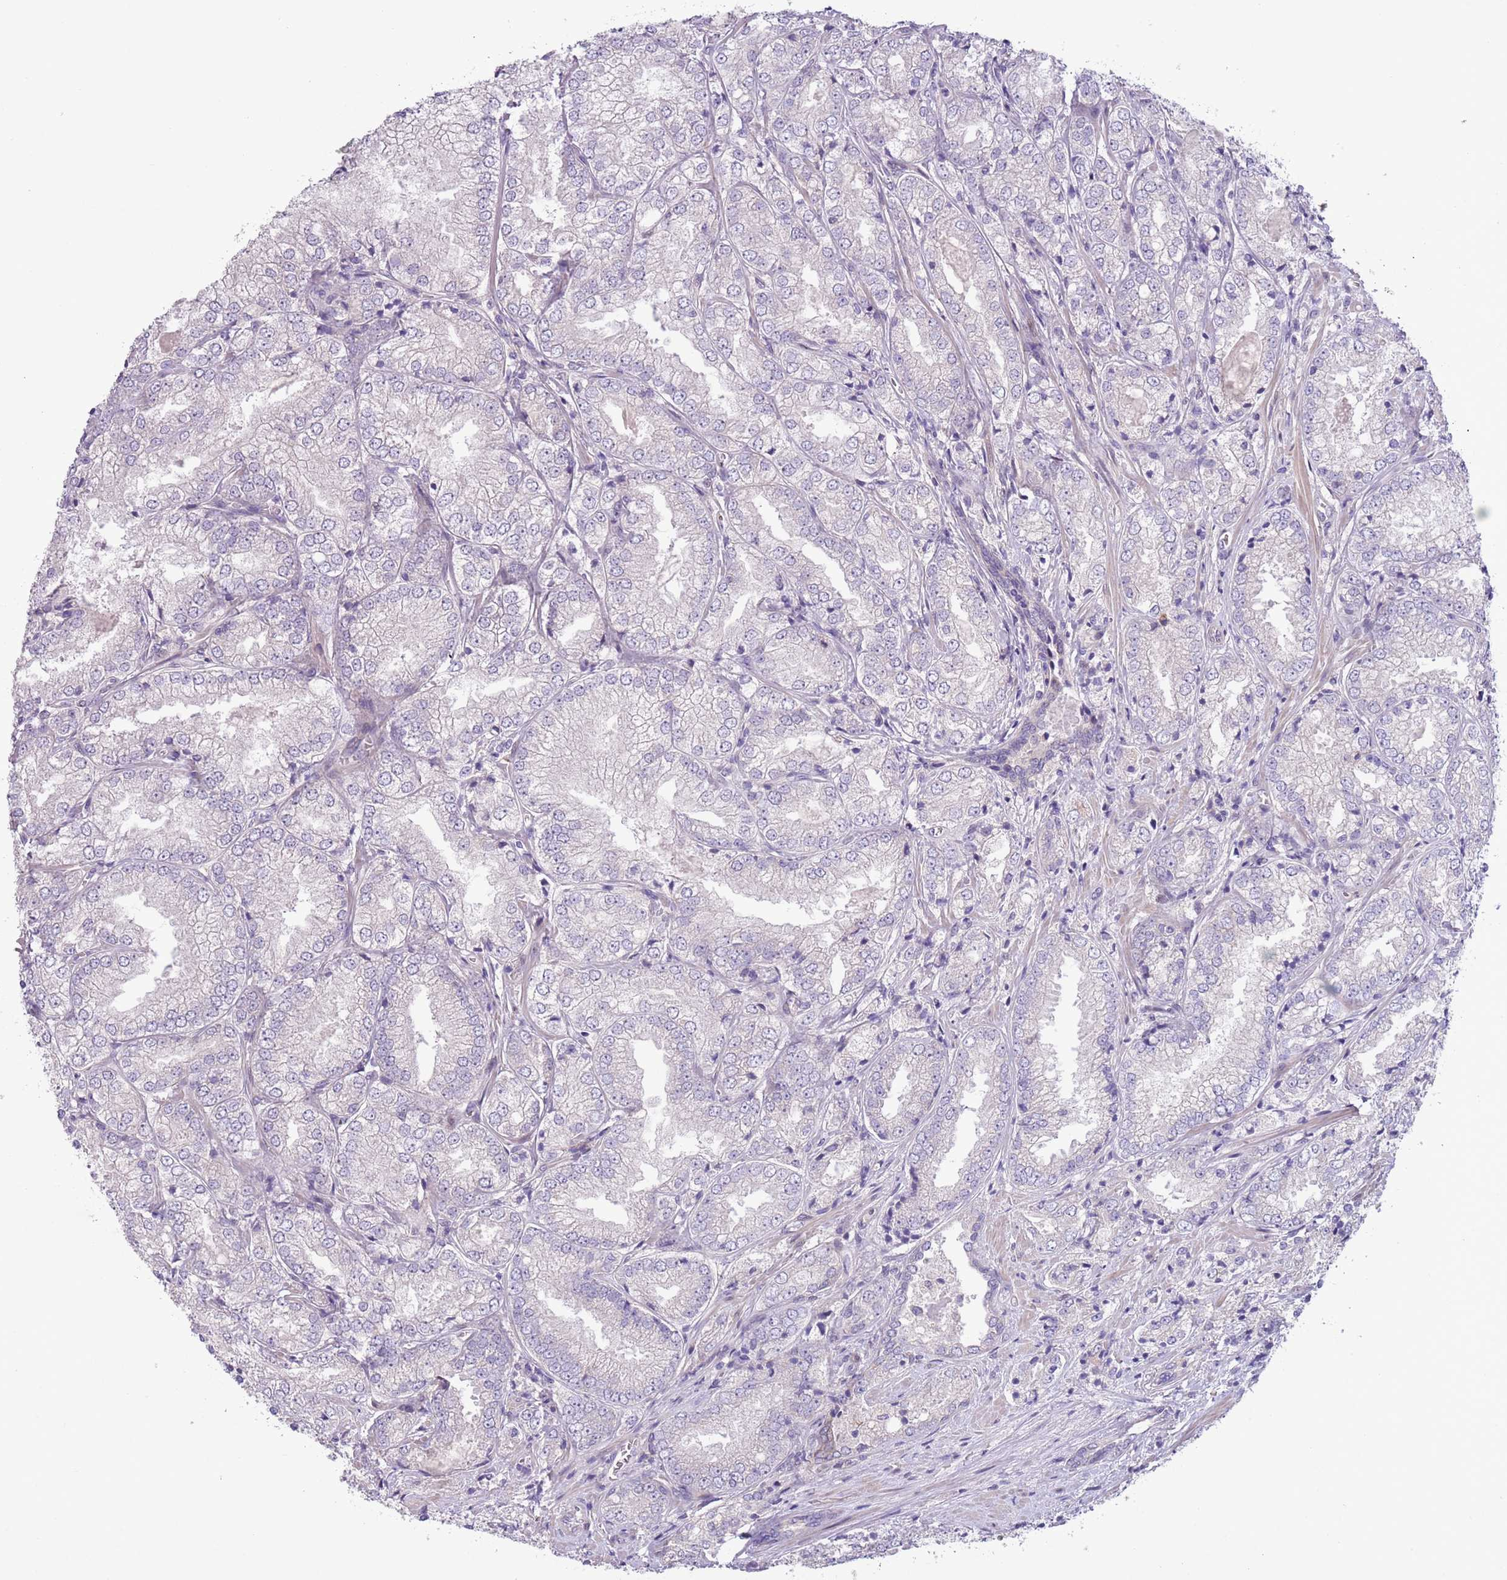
{"staining": {"intensity": "negative", "quantity": "none", "location": "none"}, "tissue": "prostate cancer", "cell_type": "Tumor cells", "image_type": "cancer", "snomed": [{"axis": "morphology", "description": "Adenocarcinoma, High grade"}, {"axis": "topography", "description": "Prostate"}], "caption": "IHC histopathology image of prostate cancer stained for a protein (brown), which demonstrates no staining in tumor cells.", "gene": "CCND2", "patient": {"sex": "male", "age": 63}}